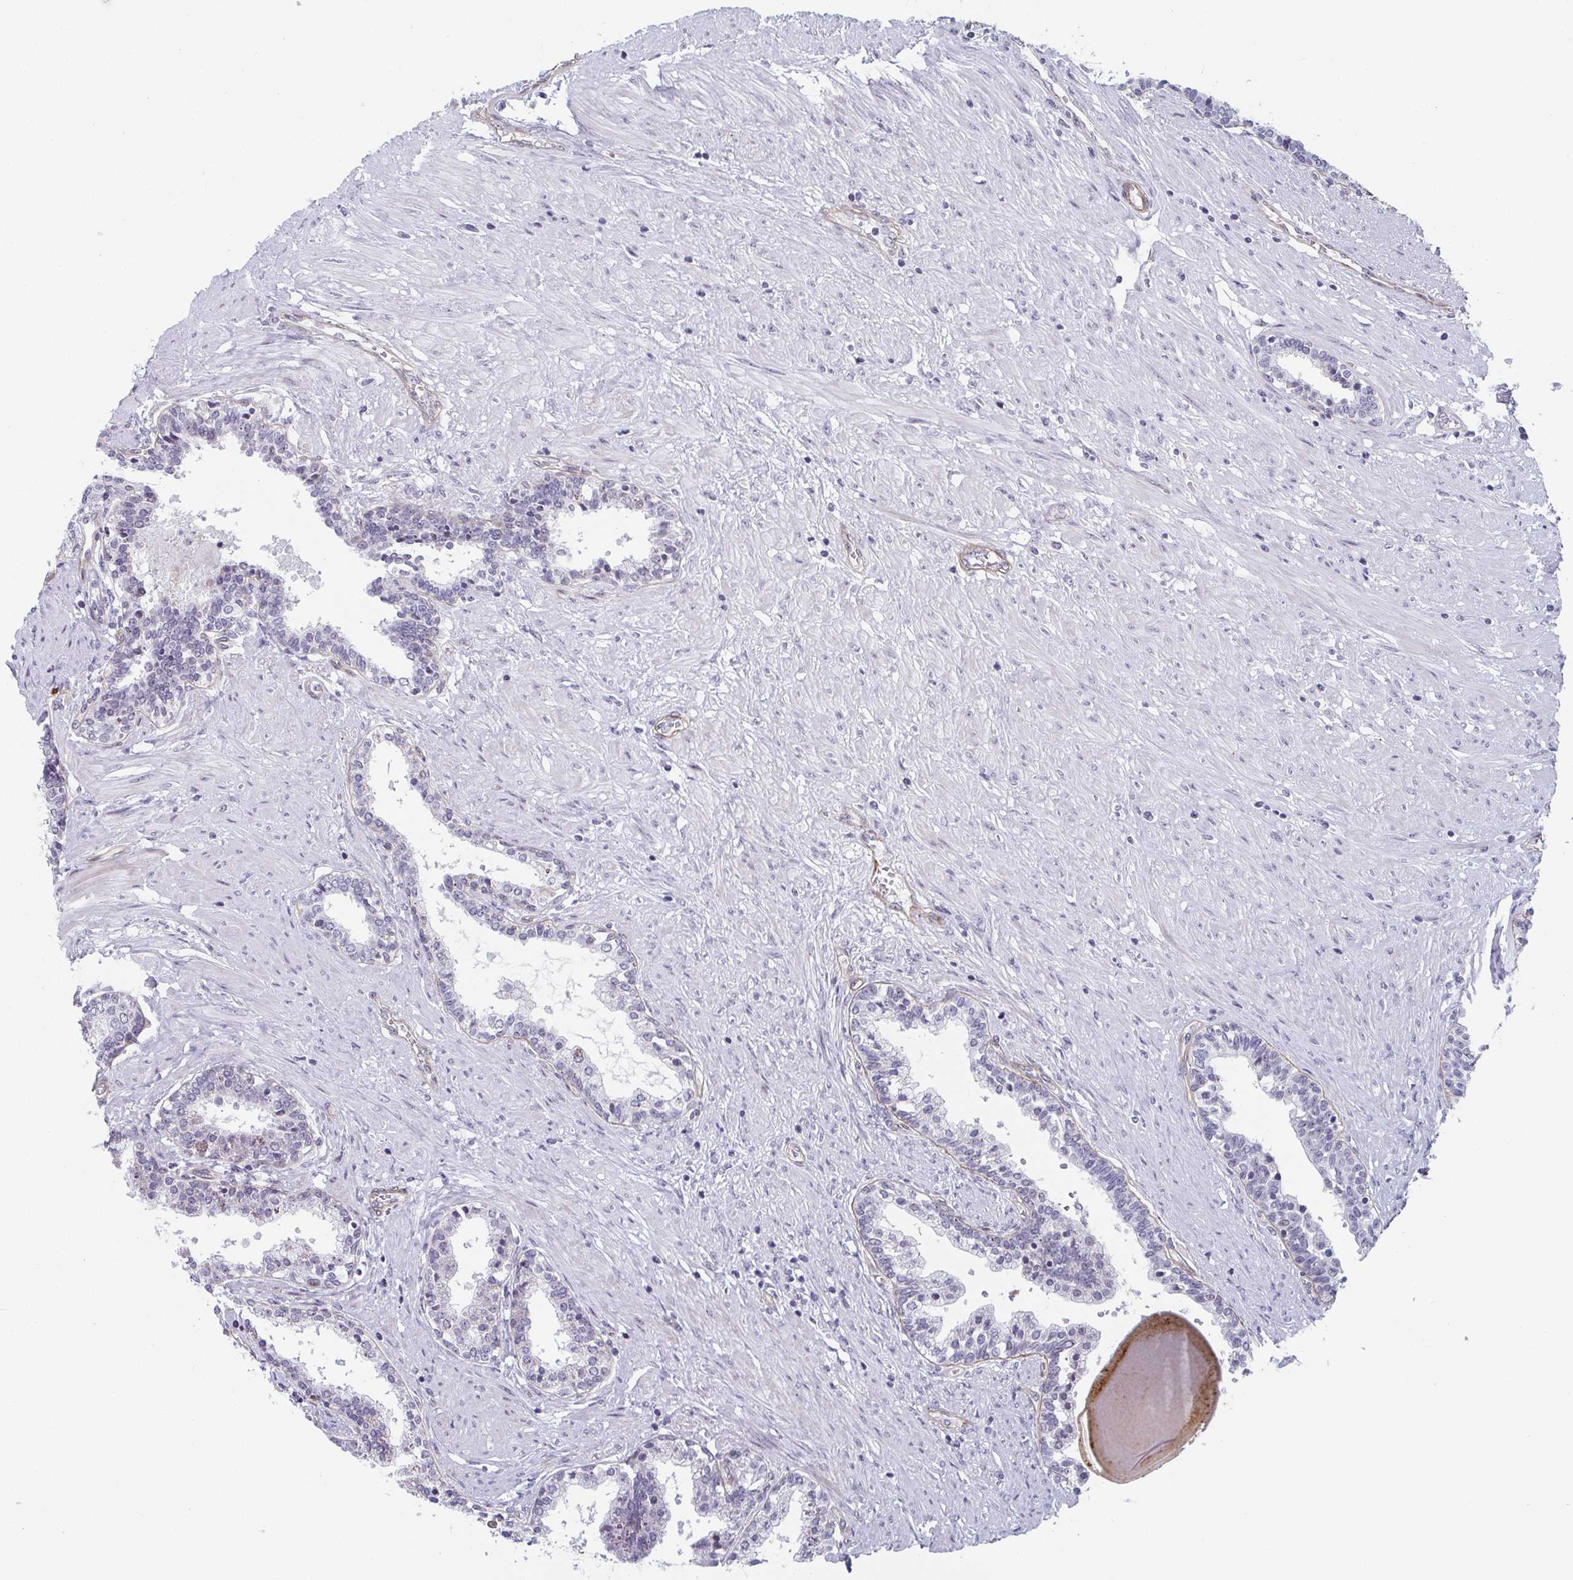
{"staining": {"intensity": "negative", "quantity": "none", "location": "none"}, "tissue": "prostate", "cell_type": "Glandular cells", "image_type": "normal", "snomed": [{"axis": "morphology", "description": "Normal tissue, NOS"}, {"axis": "topography", "description": "Prostate"}], "caption": "The histopathology image exhibits no staining of glandular cells in unremarkable prostate.", "gene": "EXOSC7", "patient": {"sex": "male", "age": 55}}